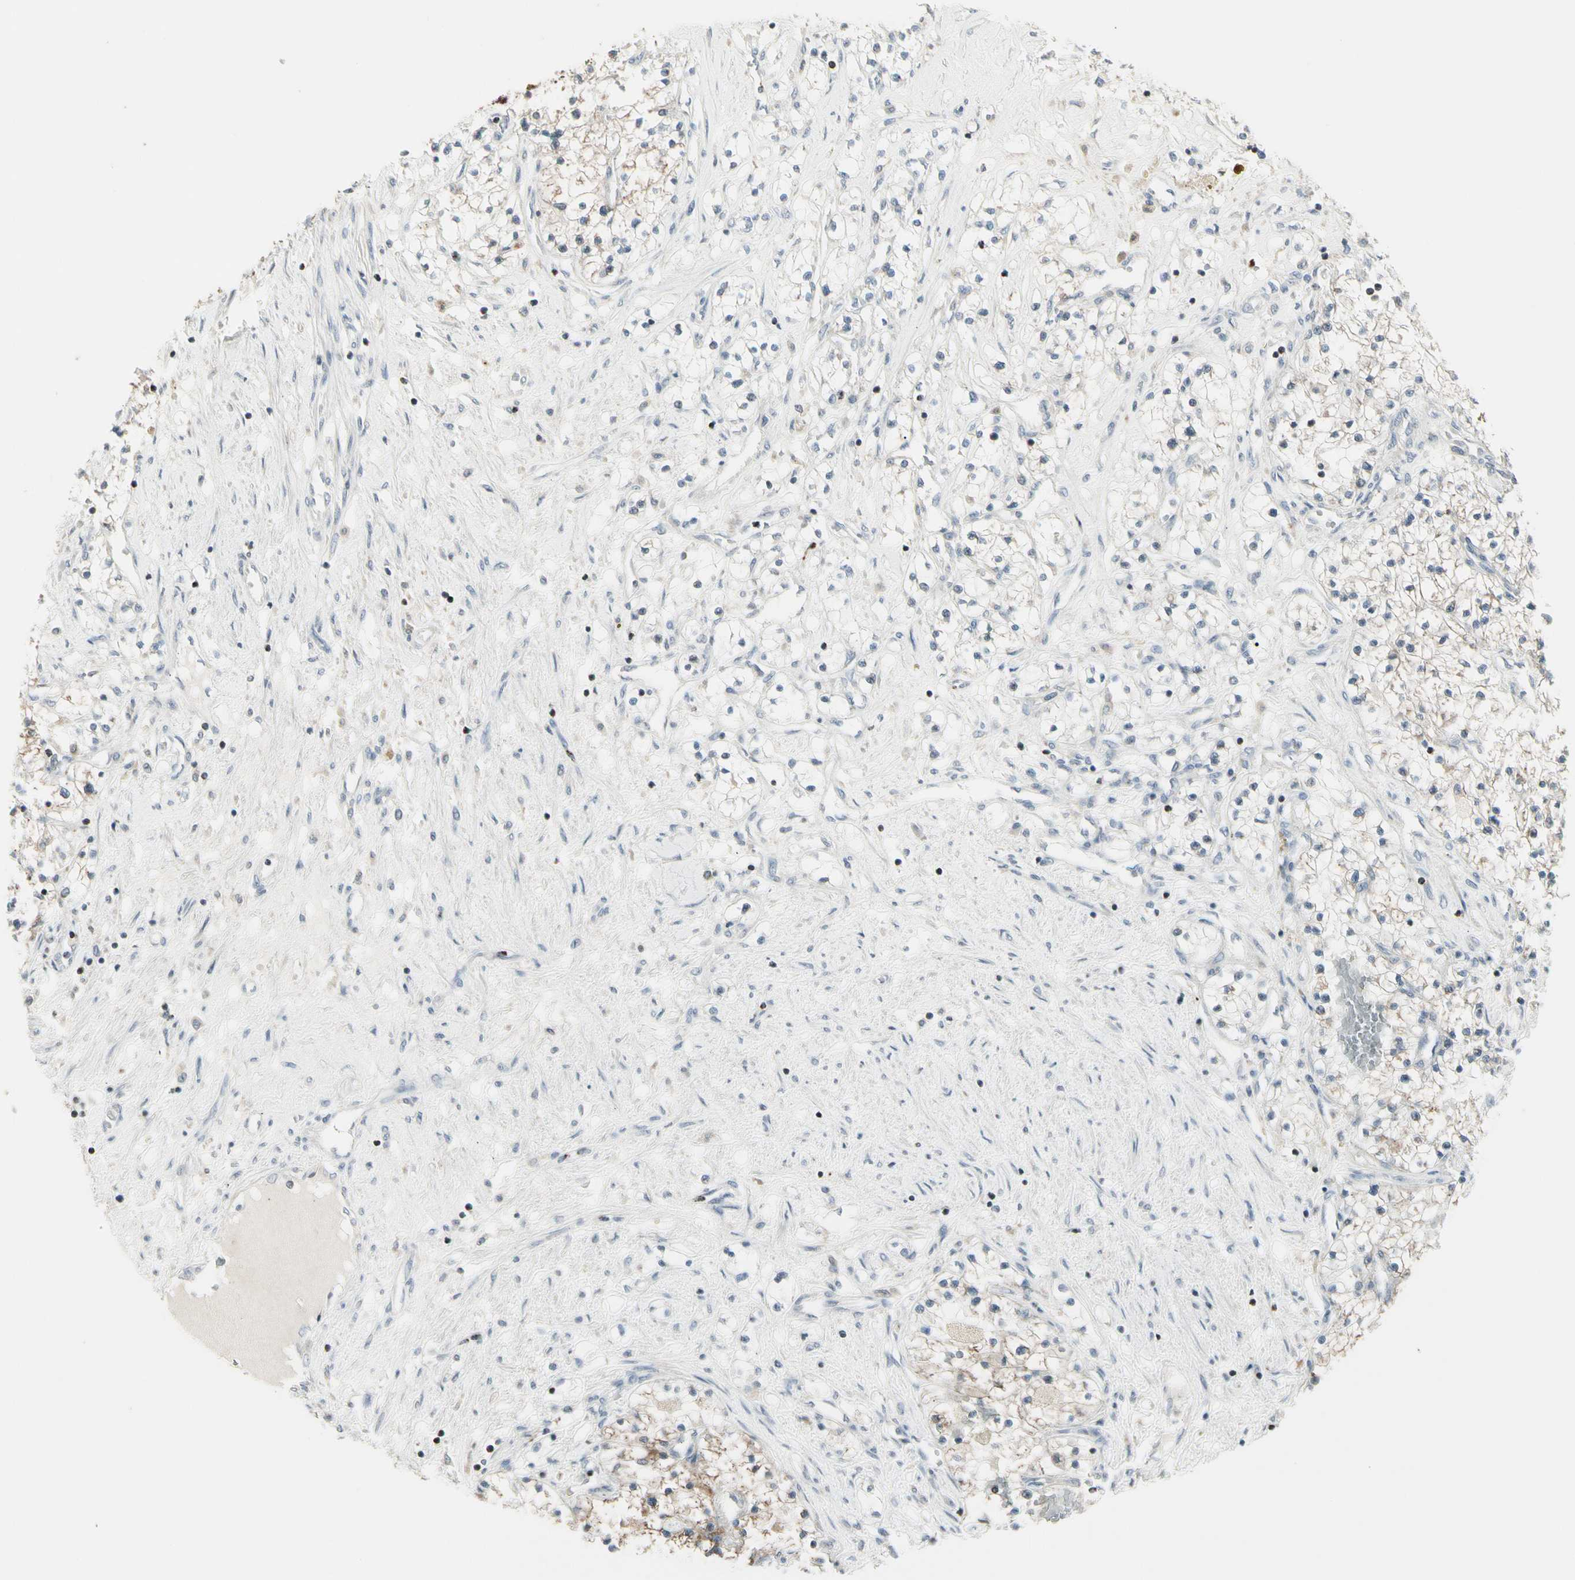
{"staining": {"intensity": "moderate", "quantity": "25%-75%", "location": "cytoplasmic/membranous"}, "tissue": "renal cancer", "cell_type": "Tumor cells", "image_type": "cancer", "snomed": [{"axis": "morphology", "description": "Adenocarcinoma, NOS"}, {"axis": "topography", "description": "Kidney"}], "caption": "Moderate cytoplasmic/membranous protein positivity is seen in approximately 25%-75% of tumor cells in renal cancer (adenocarcinoma).", "gene": "TMEM176A", "patient": {"sex": "male", "age": 68}}